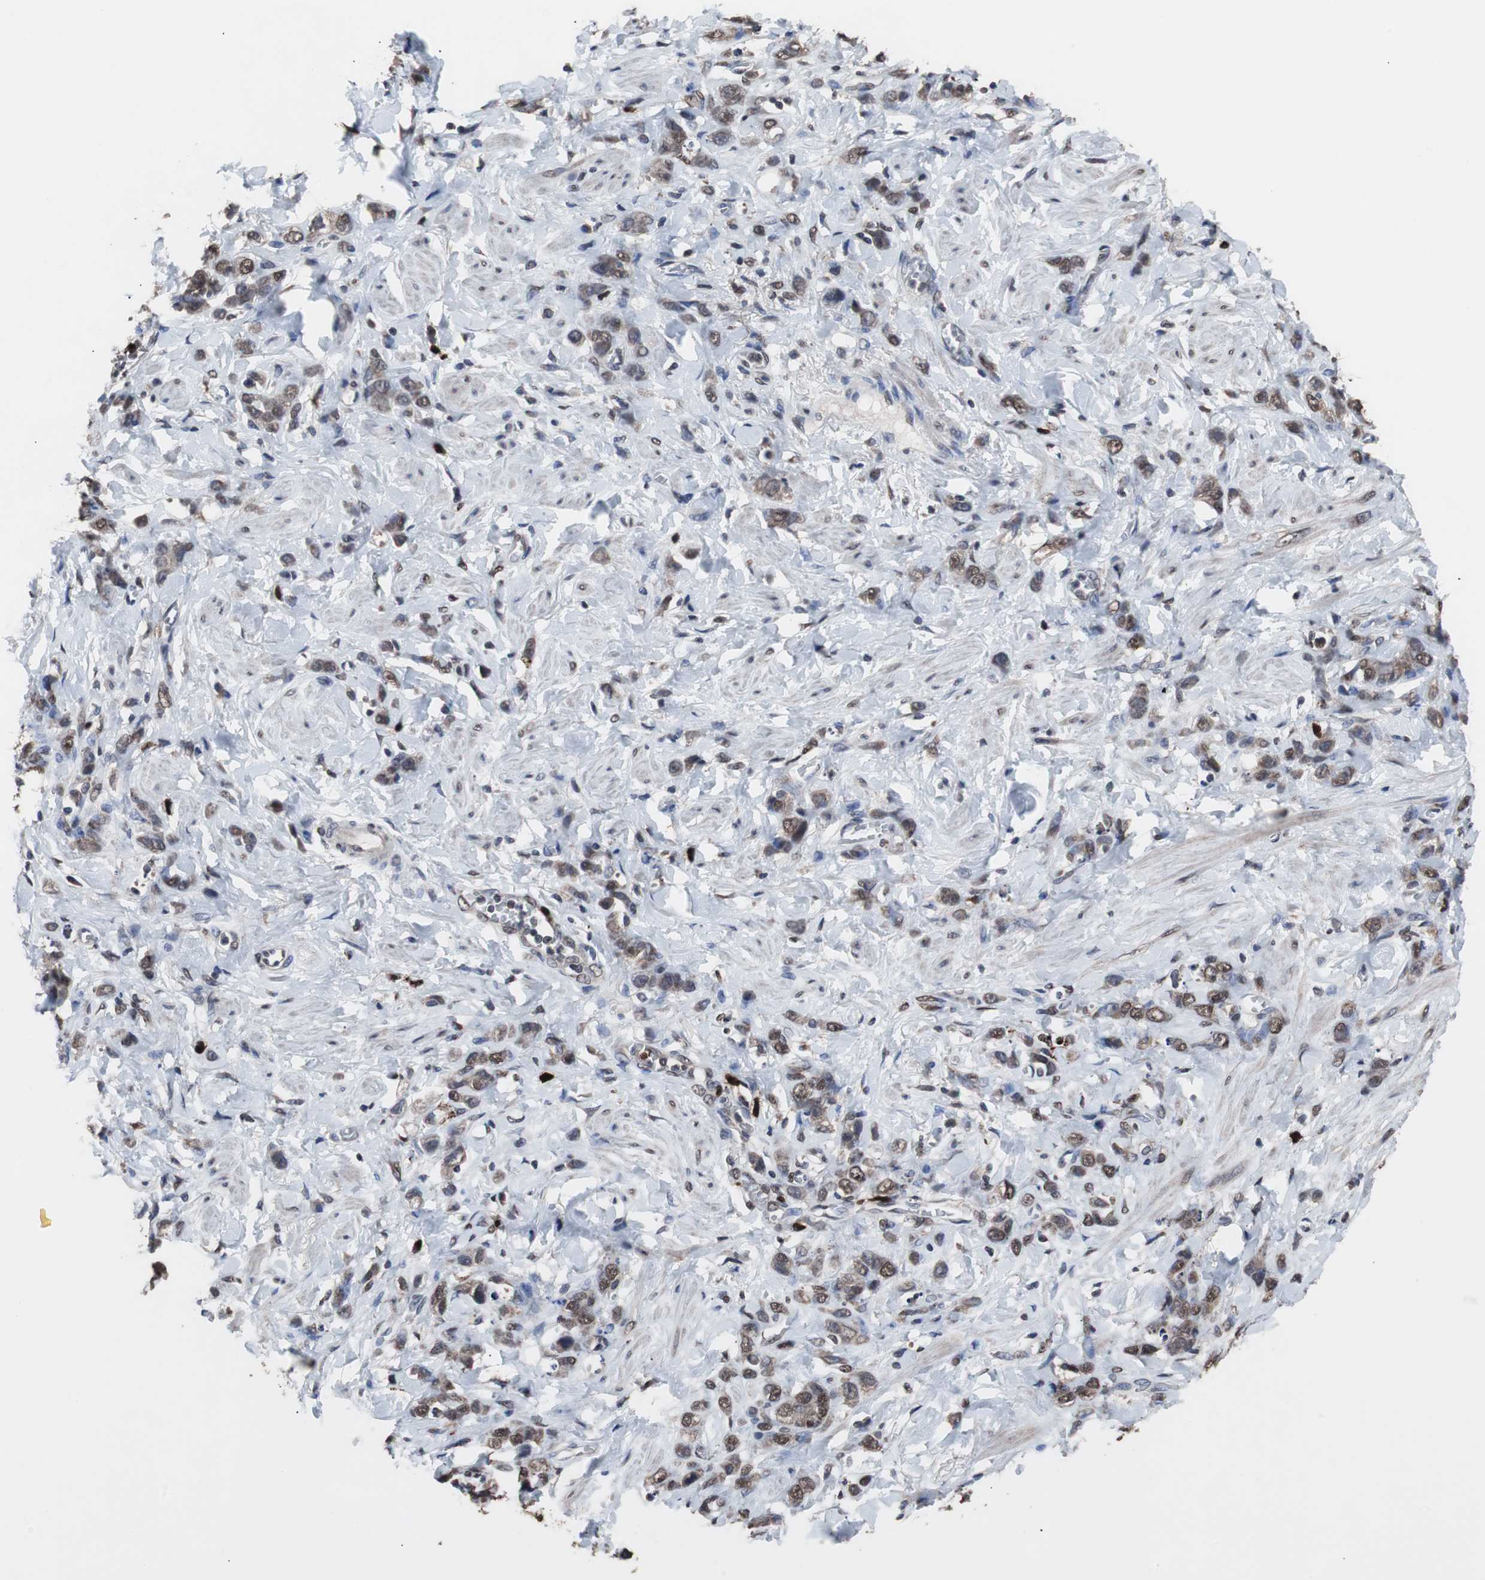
{"staining": {"intensity": "moderate", "quantity": "25%-75%", "location": "nuclear"}, "tissue": "stomach cancer", "cell_type": "Tumor cells", "image_type": "cancer", "snomed": [{"axis": "morphology", "description": "Adenocarcinoma, NOS"}, {"axis": "topography", "description": "Stomach"}], "caption": "Immunohistochemistry (IHC) (DAB) staining of human stomach cancer exhibits moderate nuclear protein staining in about 25%-75% of tumor cells.", "gene": "MED27", "patient": {"sex": "male", "age": 82}}